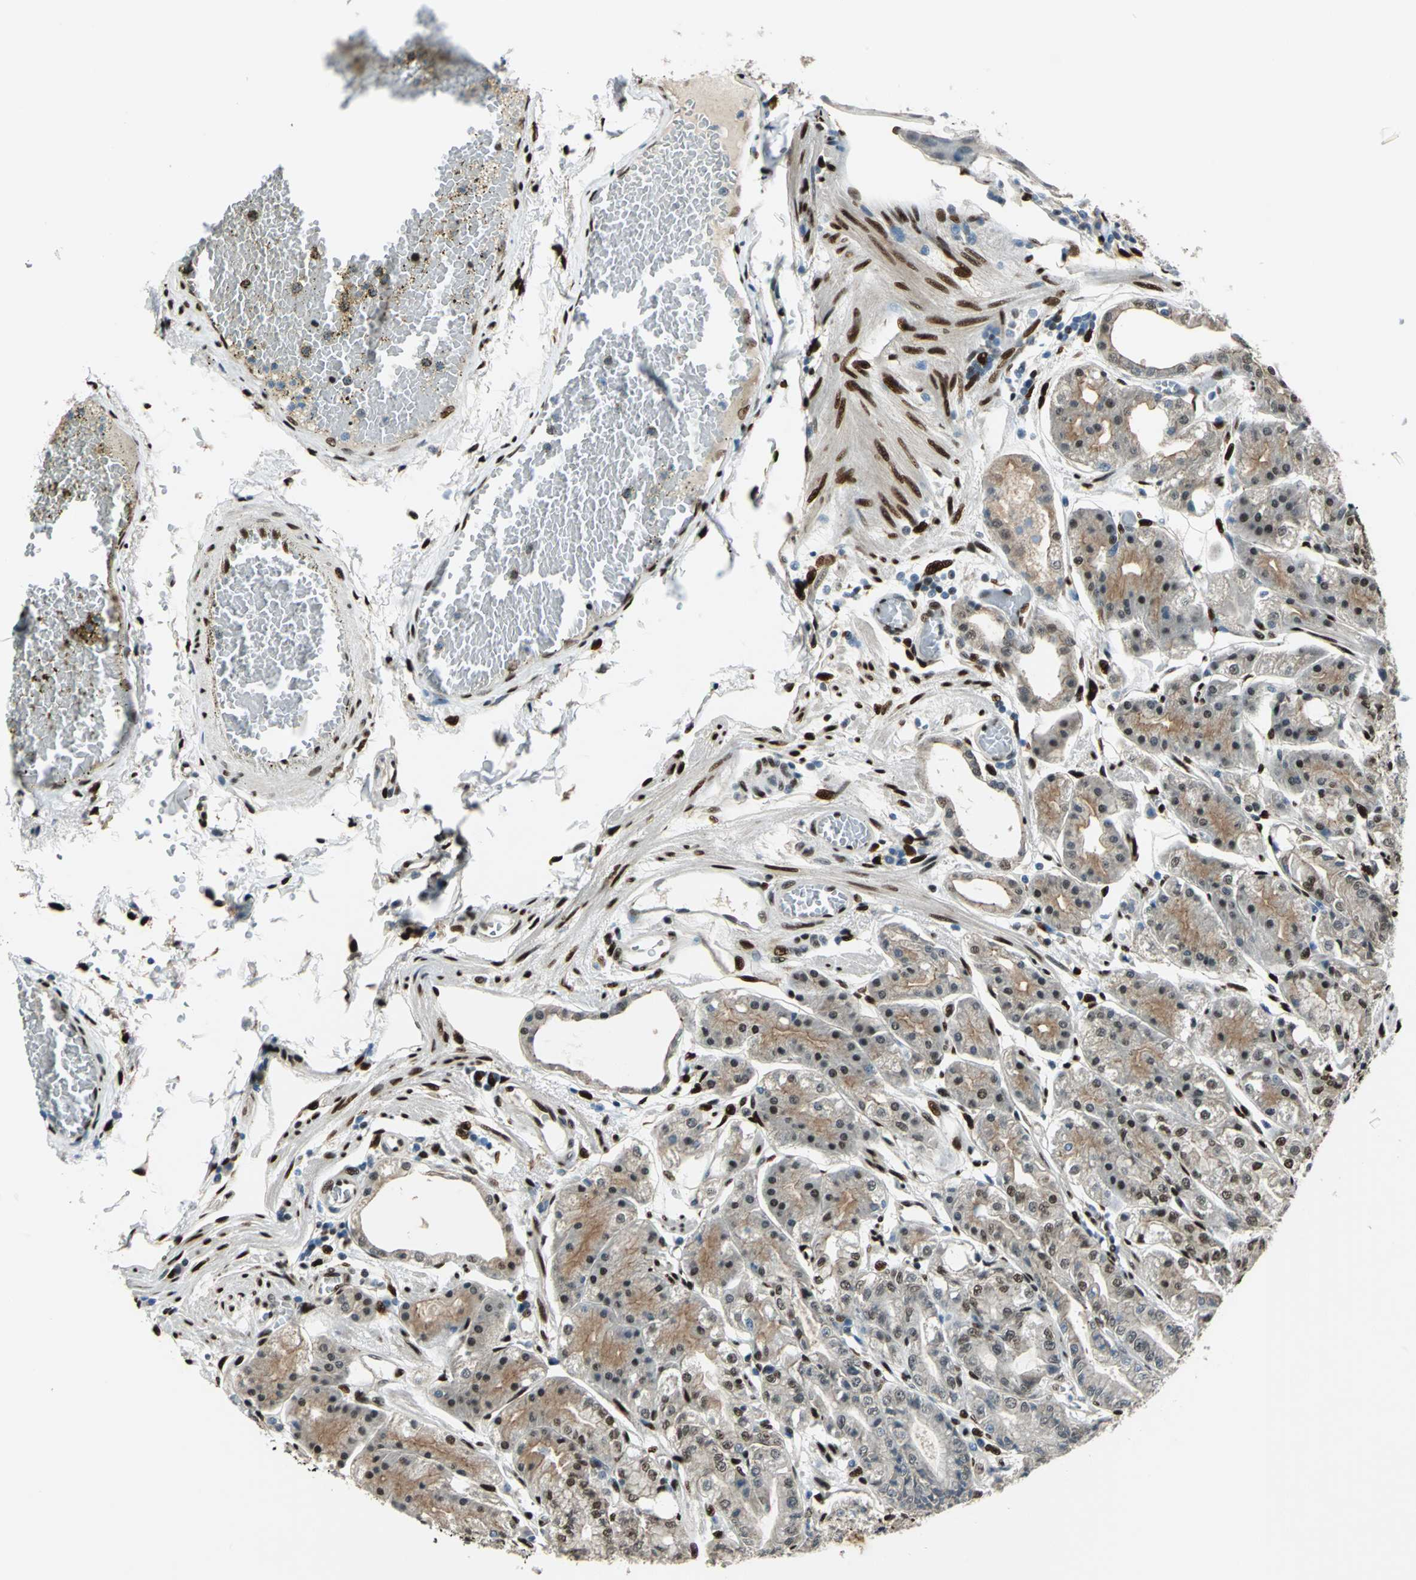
{"staining": {"intensity": "moderate", "quantity": "25%-75%", "location": "cytoplasmic/membranous,nuclear"}, "tissue": "stomach", "cell_type": "Glandular cells", "image_type": "normal", "snomed": [{"axis": "morphology", "description": "Normal tissue, NOS"}, {"axis": "topography", "description": "Stomach, lower"}], "caption": "An IHC micrograph of benign tissue is shown. Protein staining in brown shows moderate cytoplasmic/membranous,nuclear positivity in stomach within glandular cells.", "gene": "NFIA", "patient": {"sex": "male", "age": 71}}